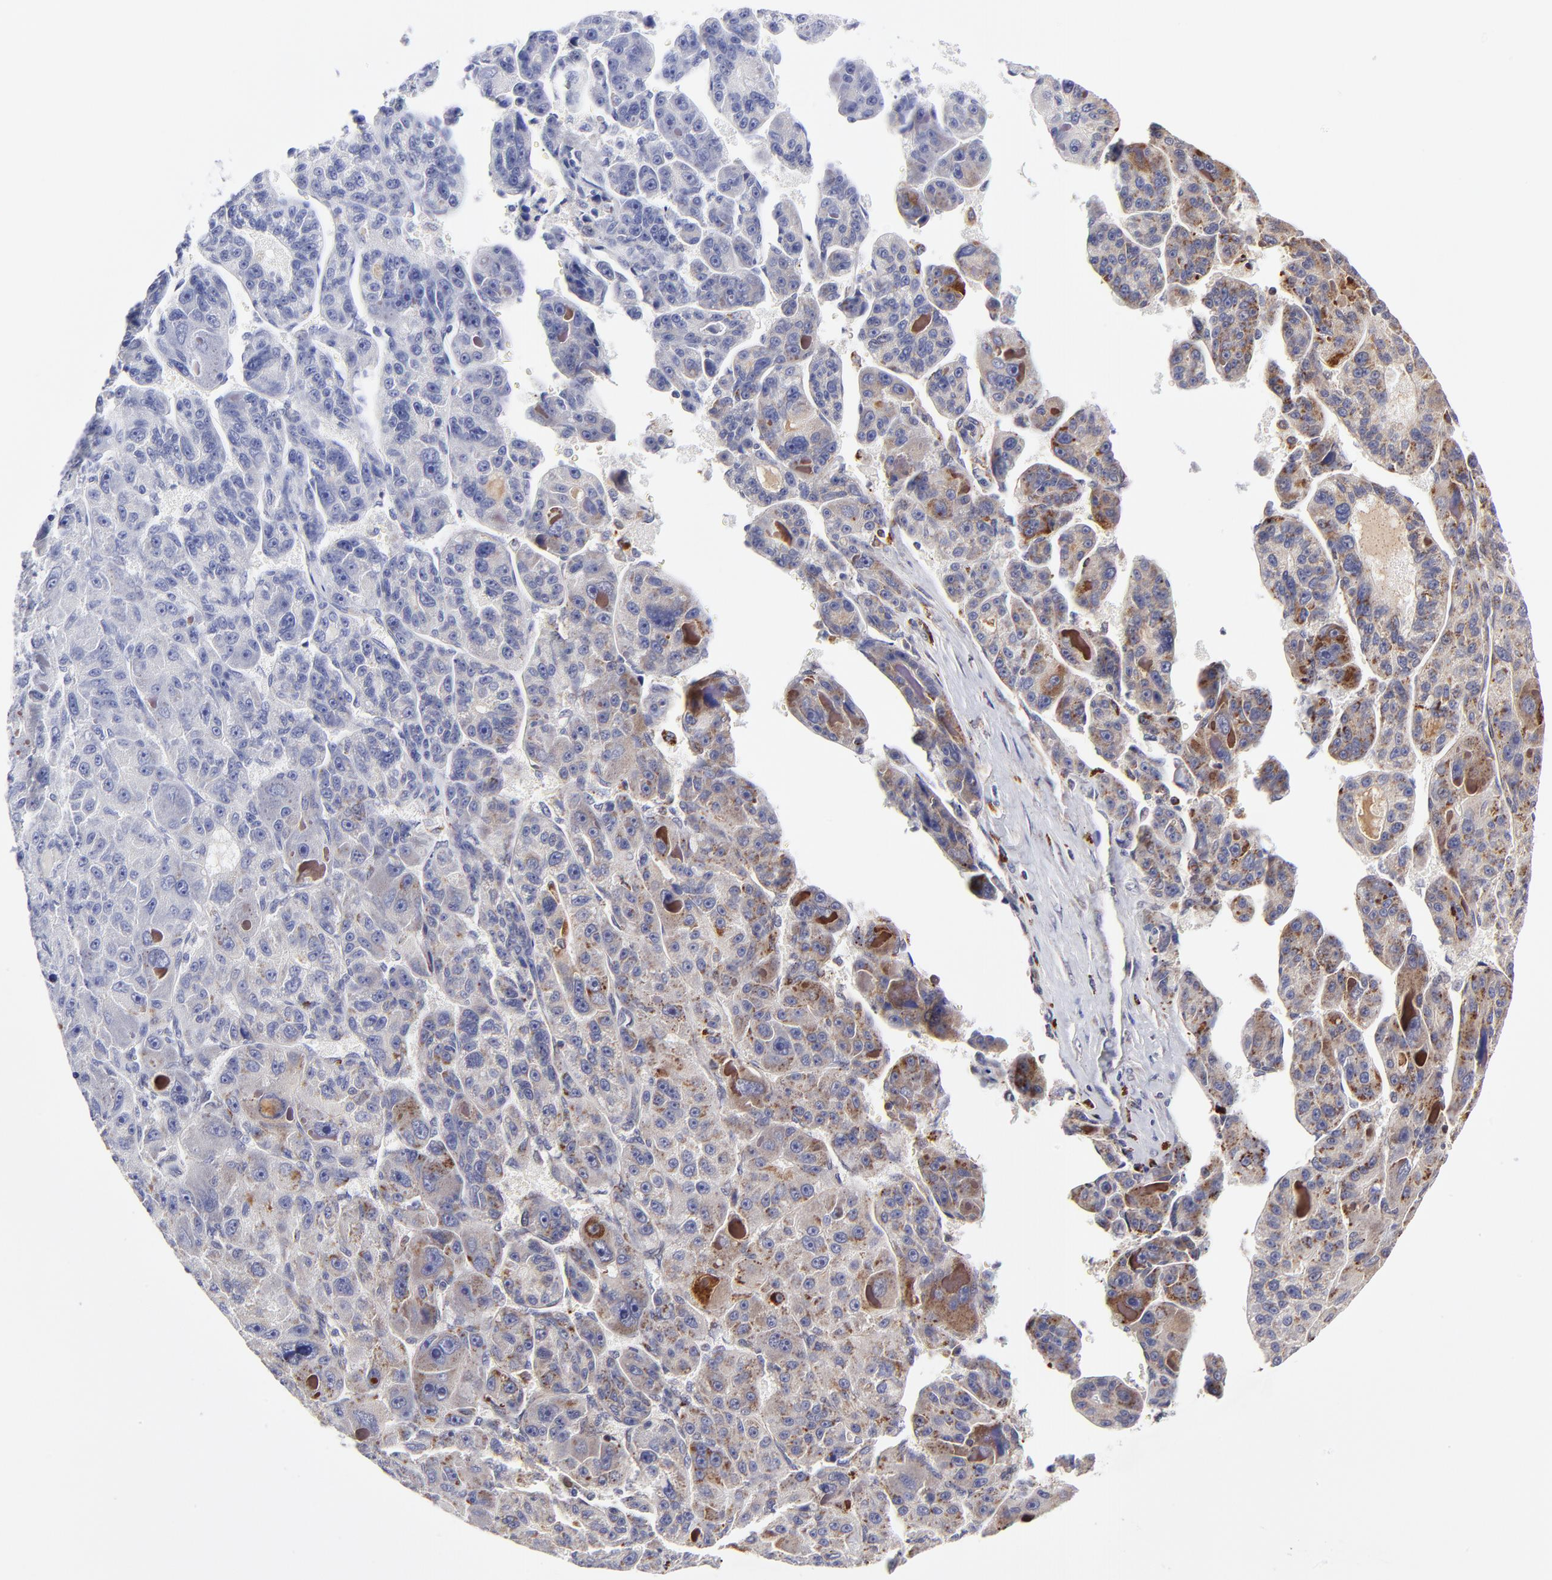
{"staining": {"intensity": "moderate", "quantity": "<25%", "location": "cytoplasmic/membranous"}, "tissue": "liver cancer", "cell_type": "Tumor cells", "image_type": "cancer", "snomed": [{"axis": "morphology", "description": "Carcinoma, Hepatocellular, NOS"}, {"axis": "topography", "description": "Liver"}], "caption": "Immunohistochemistry (IHC) staining of hepatocellular carcinoma (liver), which exhibits low levels of moderate cytoplasmic/membranous positivity in about <25% of tumor cells indicating moderate cytoplasmic/membranous protein staining. The staining was performed using DAB (3,3'-diaminobenzidine) (brown) for protein detection and nuclei were counterstained in hematoxylin (blue).", "gene": "MAP2K7", "patient": {"sex": "male", "age": 76}}